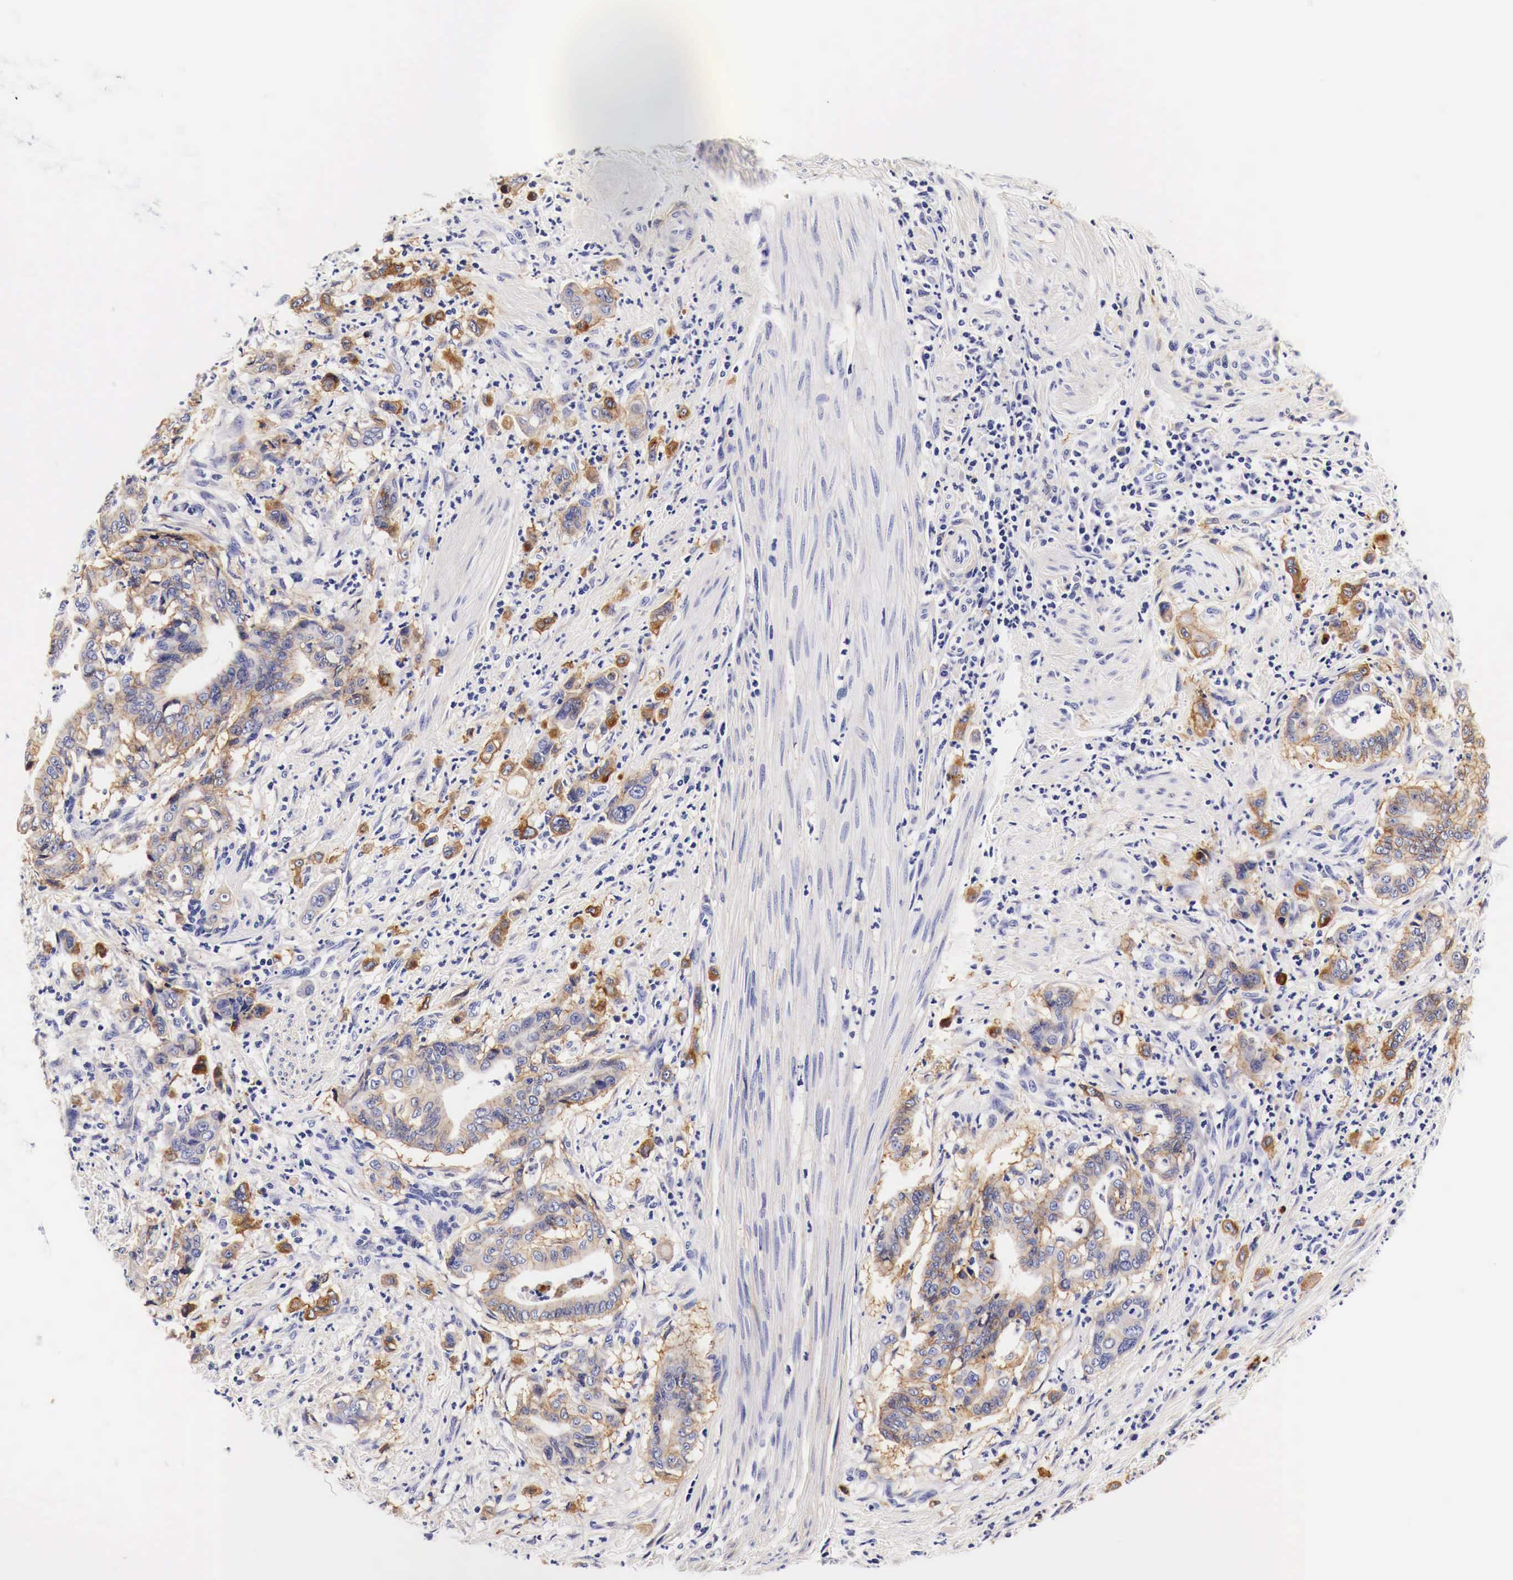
{"staining": {"intensity": "weak", "quantity": ">75%", "location": "cytoplasmic/membranous"}, "tissue": "stomach cancer", "cell_type": "Tumor cells", "image_type": "cancer", "snomed": [{"axis": "morphology", "description": "Adenocarcinoma, NOS"}, {"axis": "topography", "description": "Stomach"}], "caption": "High-power microscopy captured an immunohistochemistry image of stomach adenocarcinoma, revealing weak cytoplasmic/membranous staining in approximately >75% of tumor cells.", "gene": "EGFR", "patient": {"sex": "female", "age": 76}}